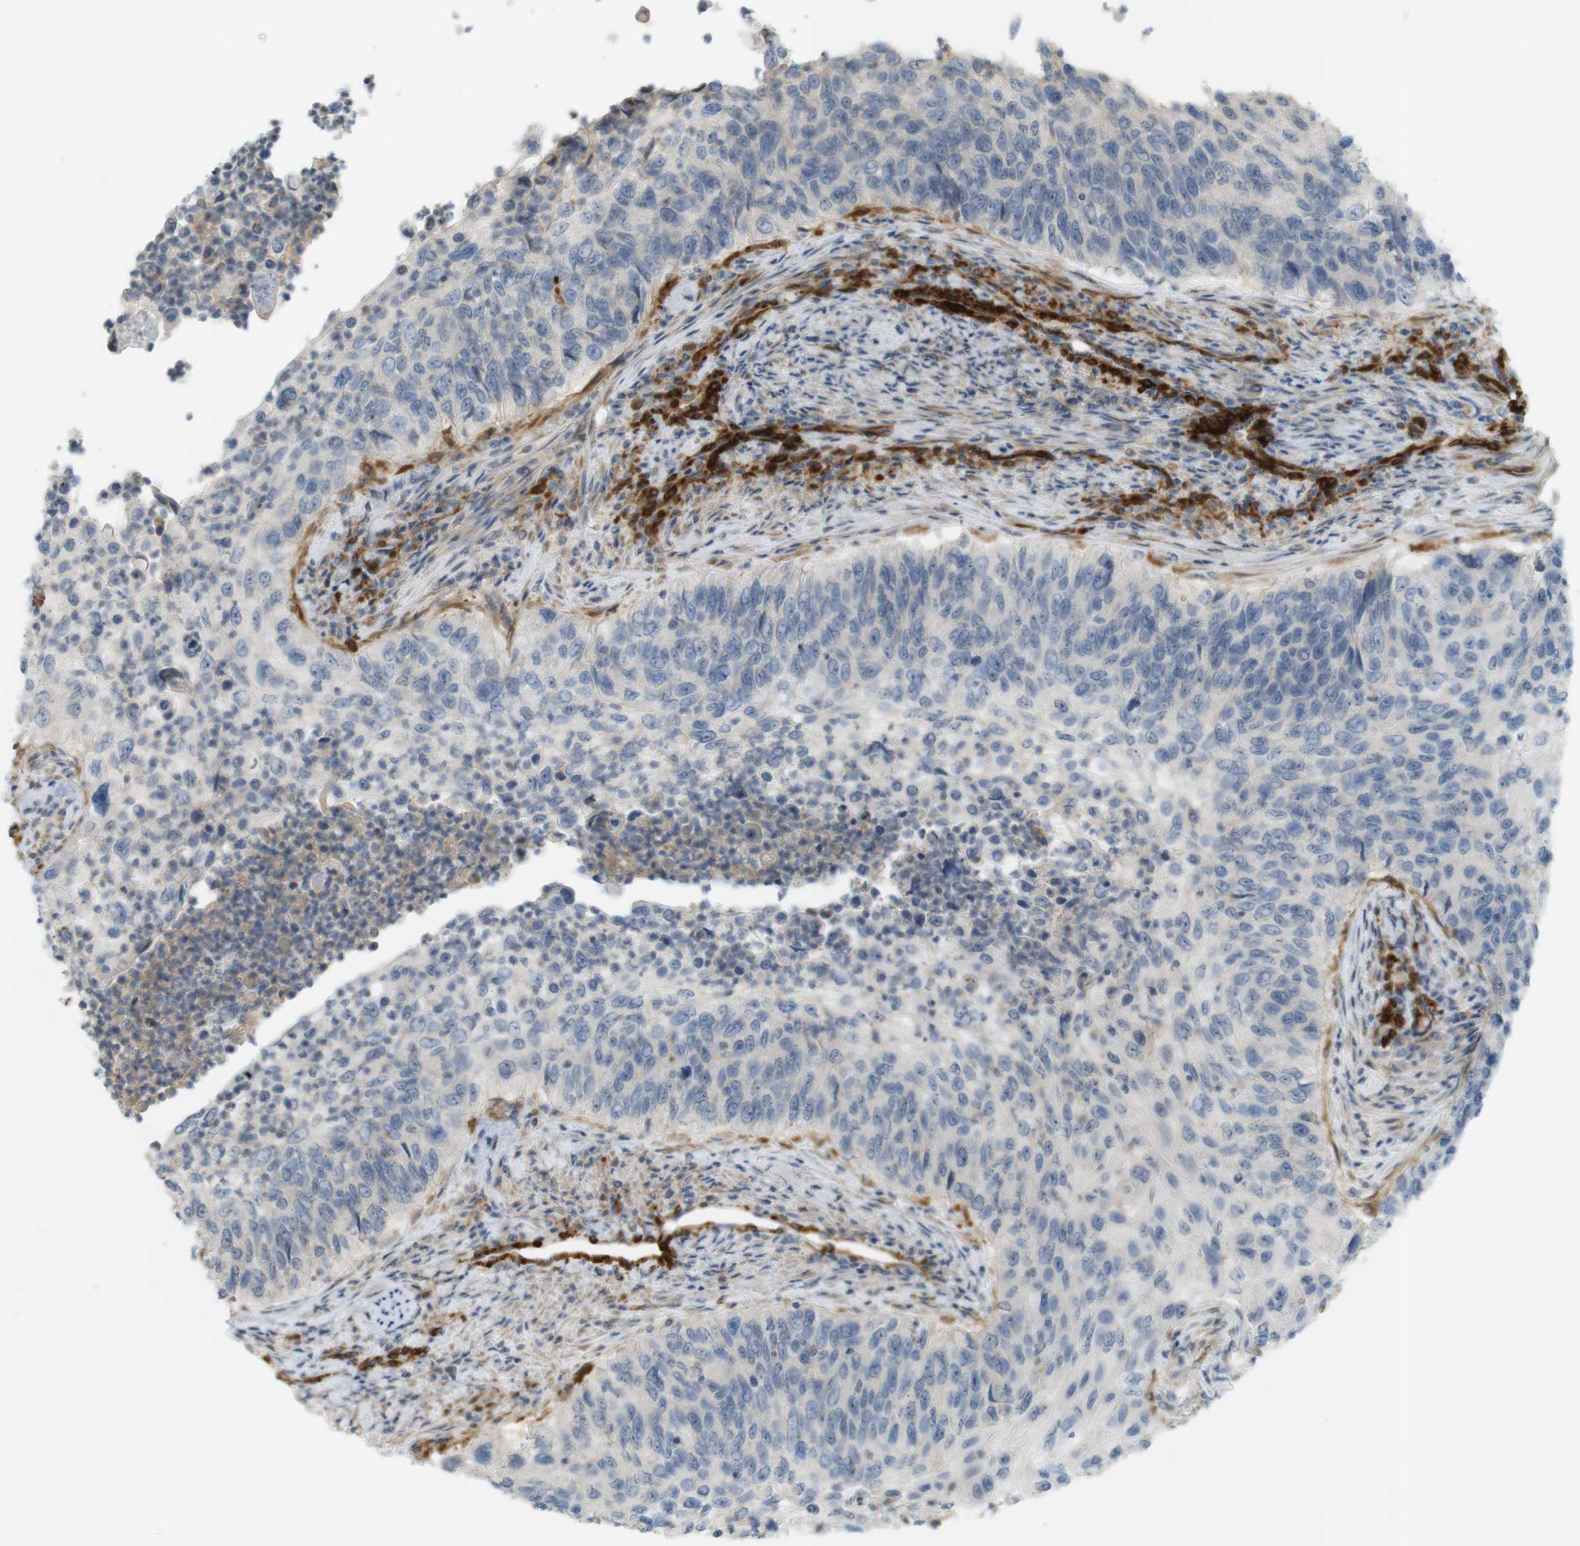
{"staining": {"intensity": "negative", "quantity": "none", "location": "none"}, "tissue": "urothelial cancer", "cell_type": "Tumor cells", "image_type": "cancer", "snomed": [{"axis": "morphology", "description": "Urothelial carcinoma, High grade"}, {"axis": "topography", "description": "Urinary bladder"}], "caption": "Urothelial cancer was stained to show a protein in brown. There is no significant staining in tumor cells.", "gene": "PDE3A", "patient": {"sex": "female", "age": 60}}